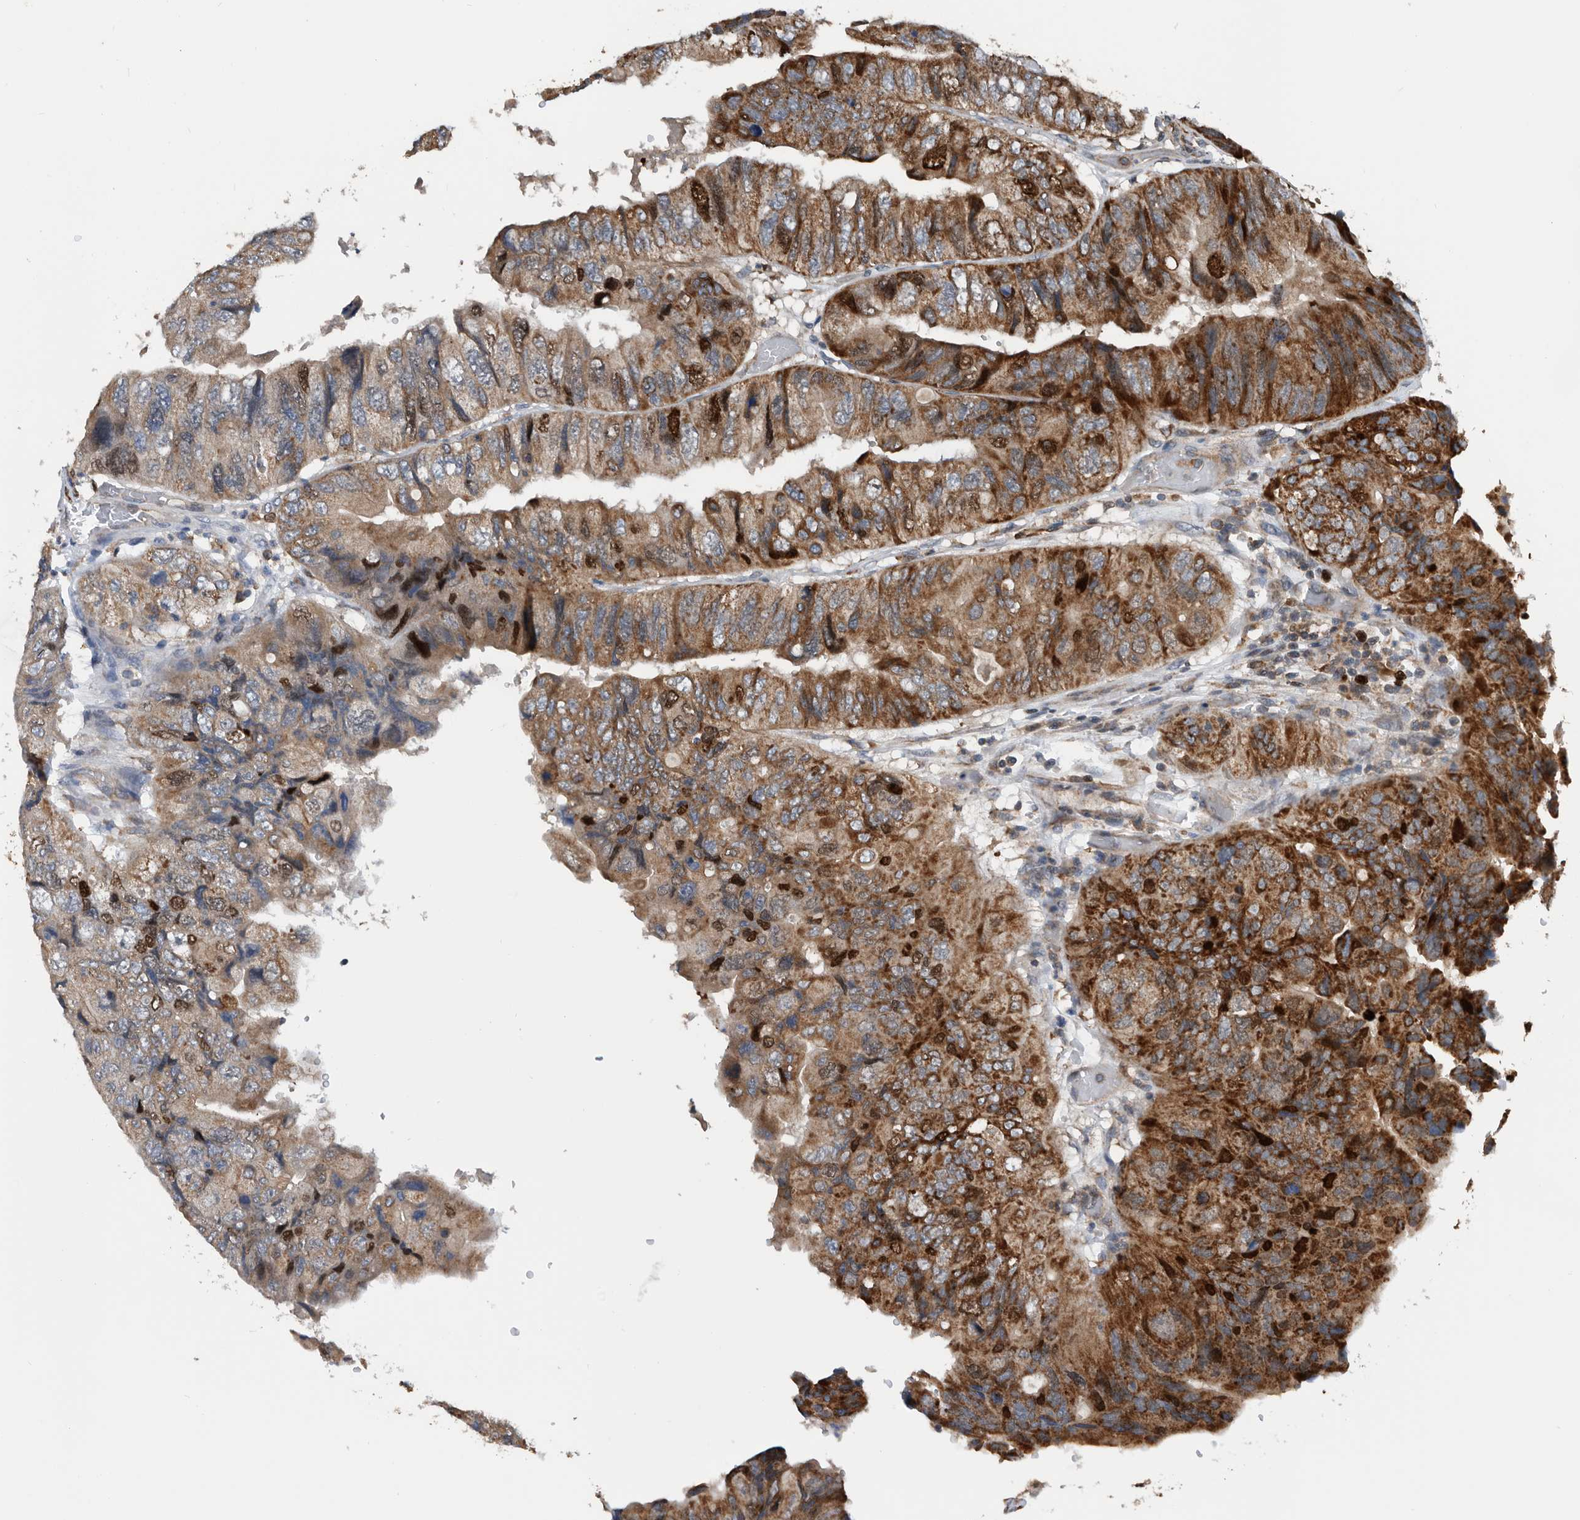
{"staining": {"intensity": "strong", "quantity": ">75%", "location": "cytoplasmic/membranous,nuclear"}, "tissue": "colorectal cancer", "cell_type": "Tumor cells", "image_type": "cancer", "snomed": [{"axis": "morphology", "description": "Adenocarcinoma, NOS"}, {"axis": "topography", "description": "Rectum"}], "caption": "Immunohistochemical staining of colorectal adenocarcinoma shows high levels of strong cytoplasmic/membranous and nuclear protein positivity in approximately >75% of tumor cells.", "gene": "ATAD2", "patient": {"sex": "male", "age": 63}}